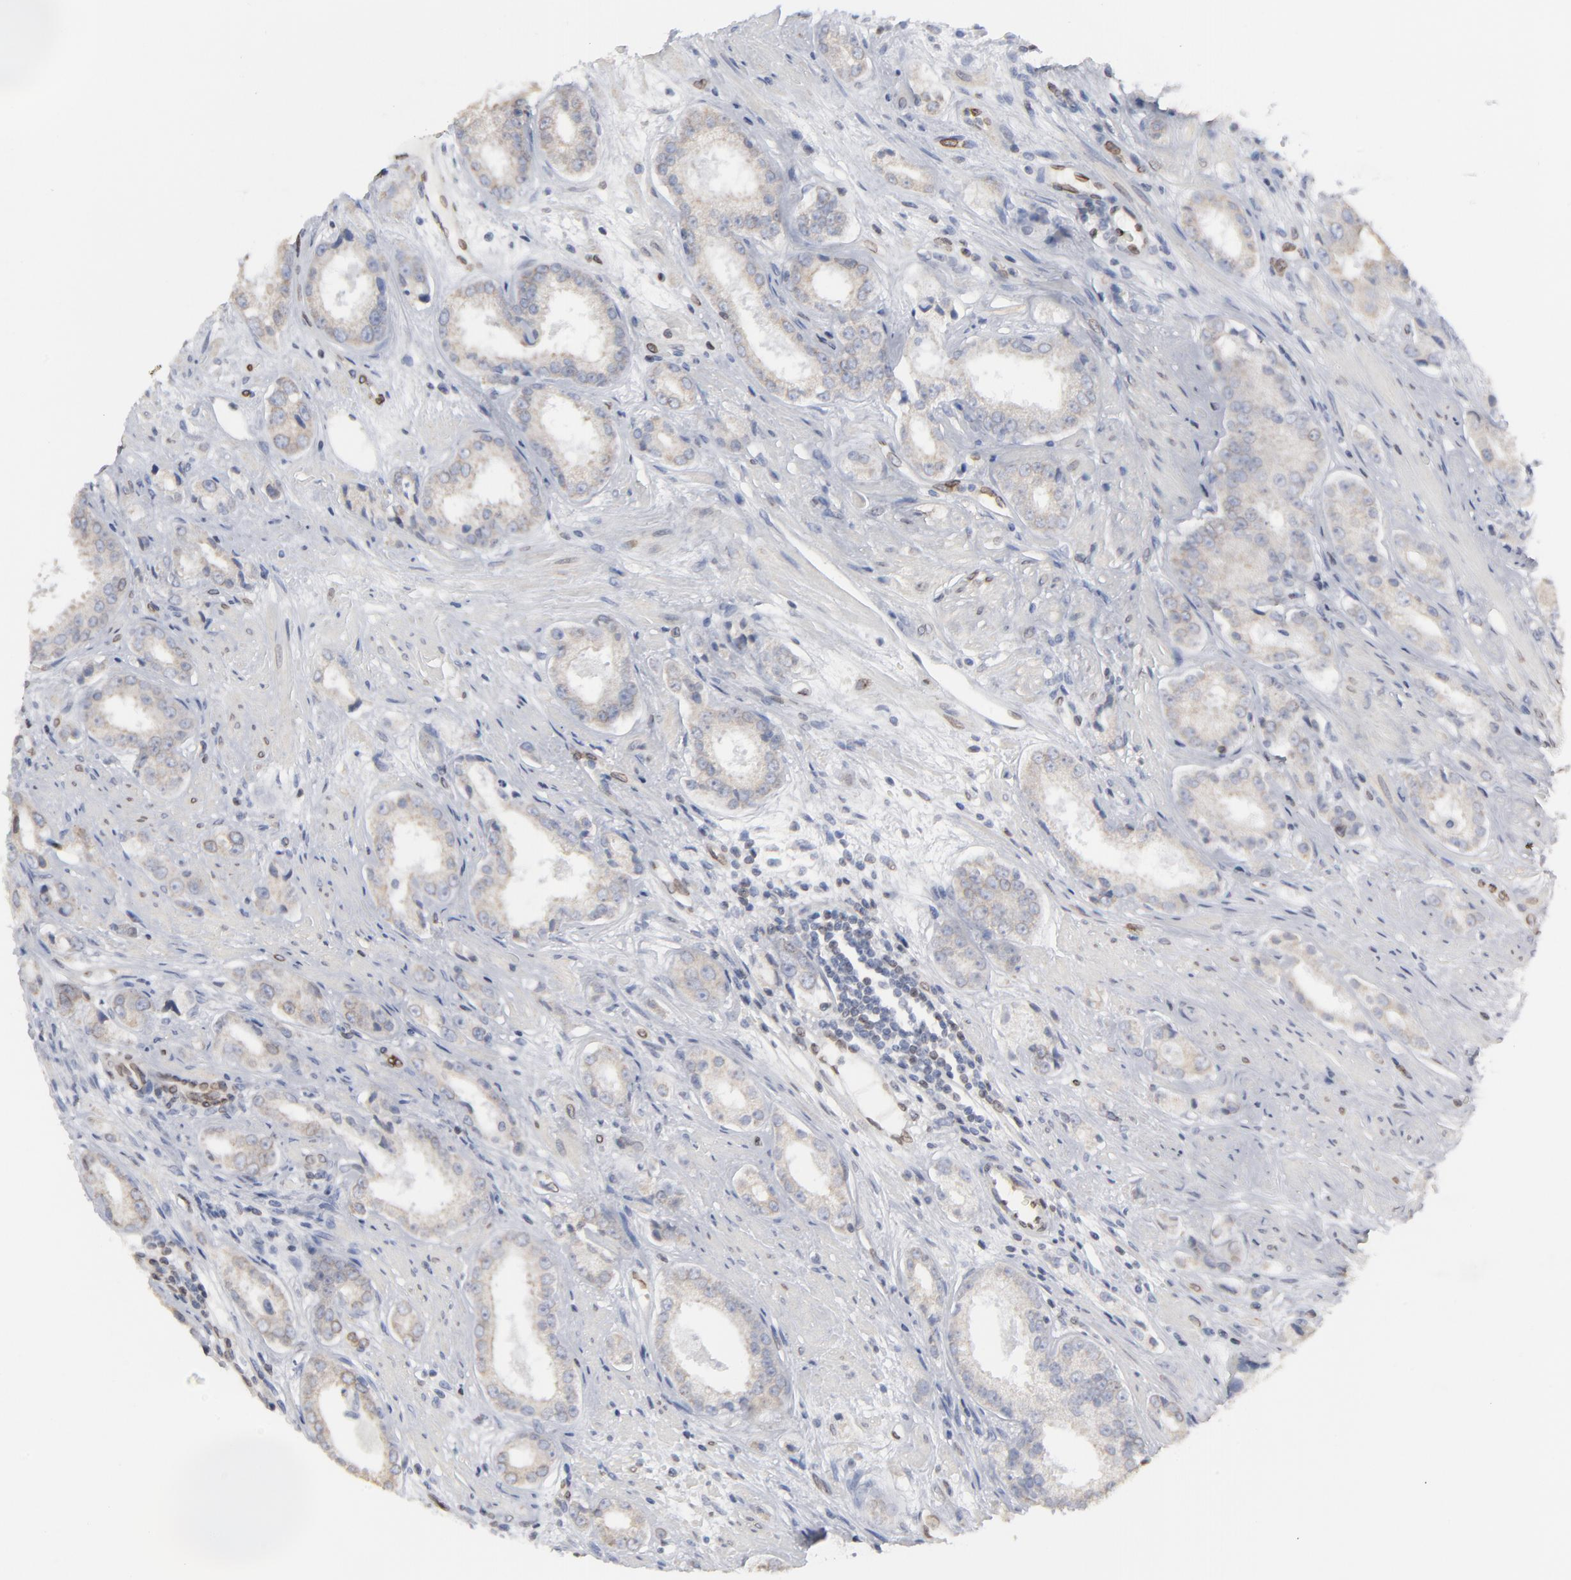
{"staining": {"intensity": "weak", "quantity": ">75%", "location": "cytoplasmic/membranous,nuclear"}, "tissue": "prostate cancer", "cell_type": "Tumor cells", "image_type": "cancer", "snomed": [{"axis": "morphology", "description": "Adenocarcinoma, Medium grade"}, {"axis": "topography", "description": "Prostate"}], "caption": "Immunohistochemistry (IHC) image of neoplastic tissue: prostate medium-grade adenocarcinoma stained using immunohistochemistry (IHC) reveals low levels of weak protein expression localized specifically in the cytoplasmic/membranous and nuclear of tumor cells, appearing as a cytoplasmic/membranous and nuclear brown color.", "gene": "SYNE2", "patient": {"sex": "male", "age": 53}}